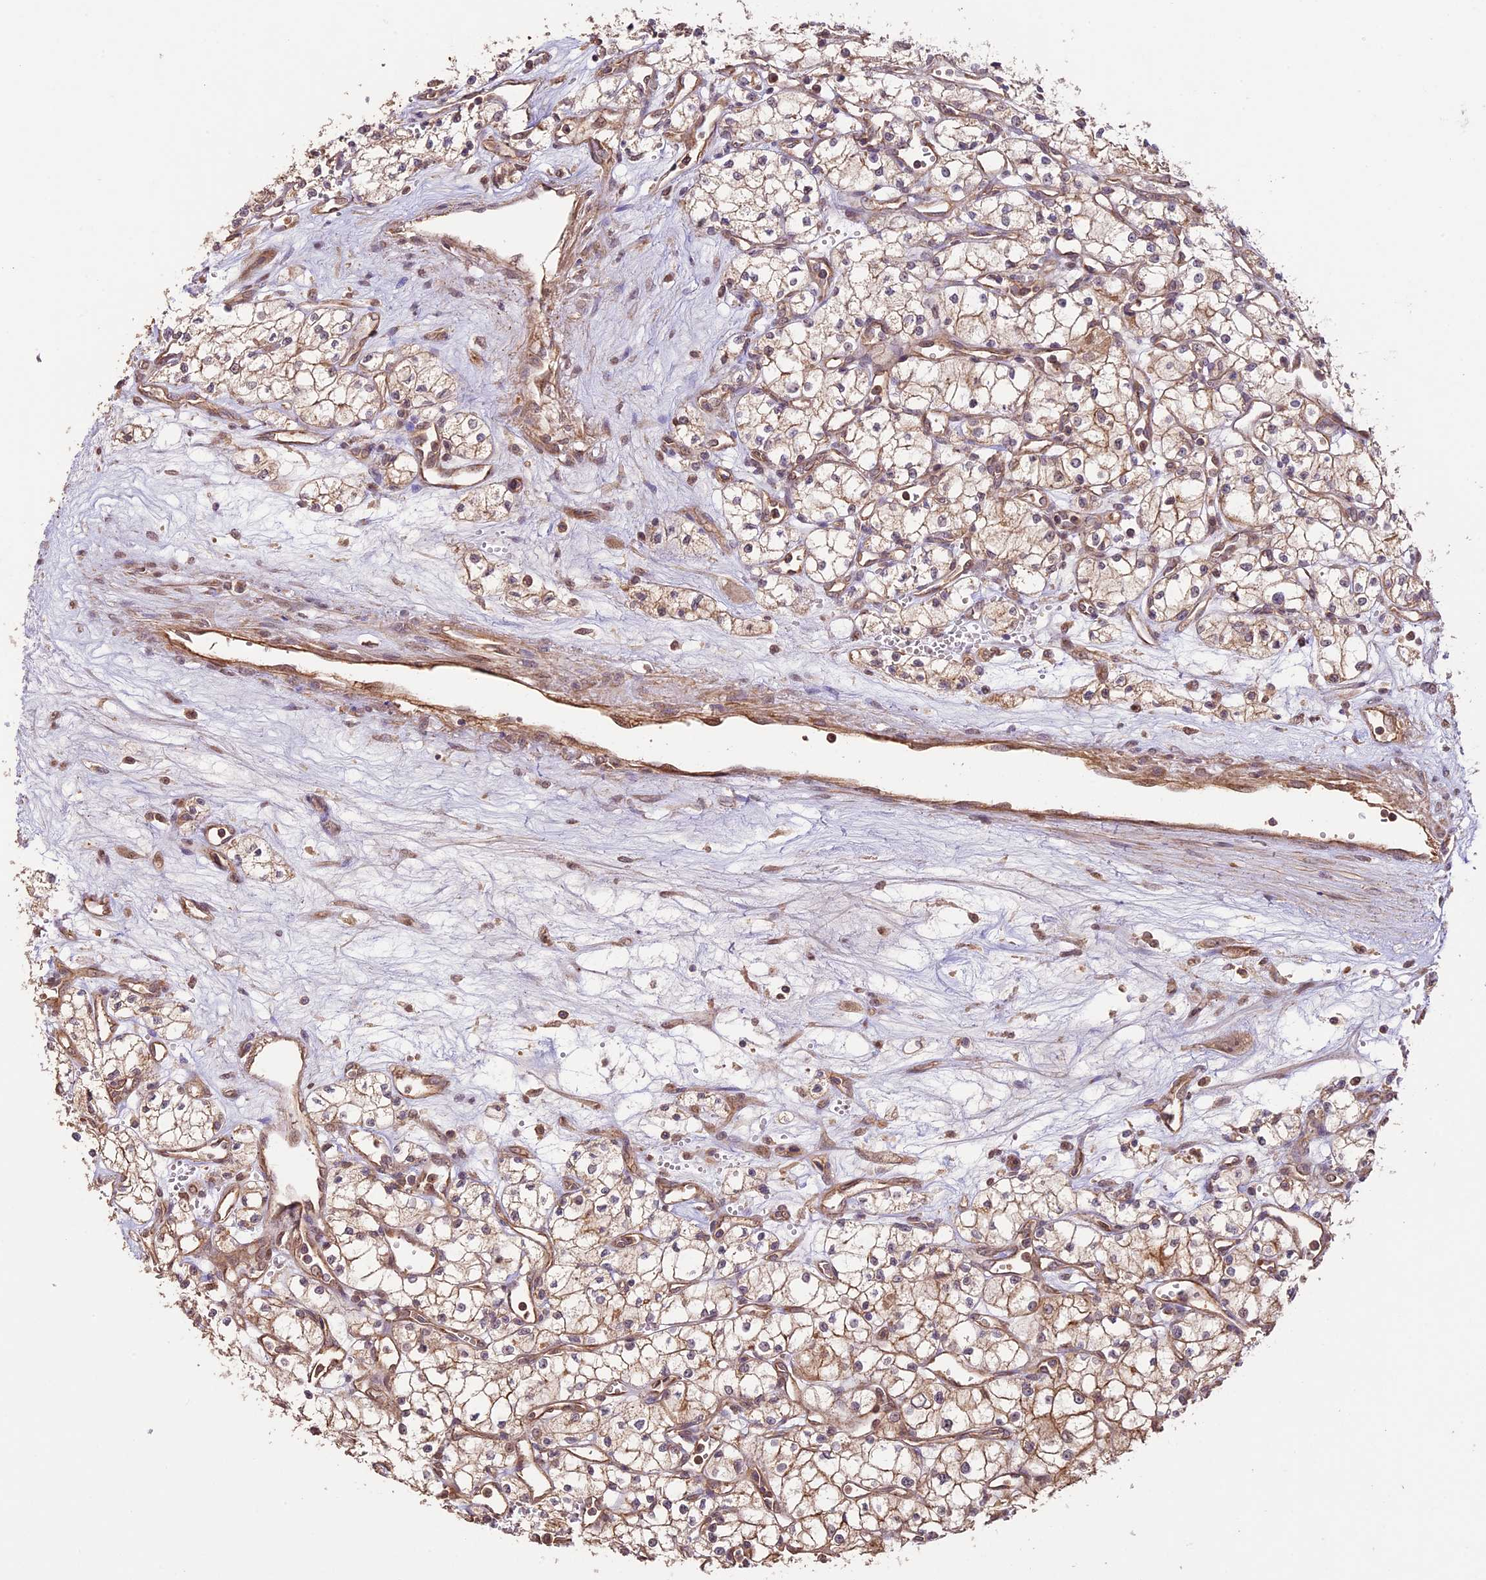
{"staining": {"intensity": "weak", "quantity": "<25%", "location": "cytoplasmic/membranous"}, "tissue": "renal cancer", "cell_type": "Tumor cells", "image_type": "cancer", "snomed": [{"axis": "morphology", "description": "Adenocarcinoma, NOS"}, {"axis": "topography", "description": "Kidney"}], "caption": "High magnification brightfield microscopy of adenocarcinoma (renal) stained with DAB (brown) and counterstained with hematoxylin (blue): tumor cells show no significant positivity.", "gene": "BCAS4", "patient": {"sex": "male", "age": 59}}